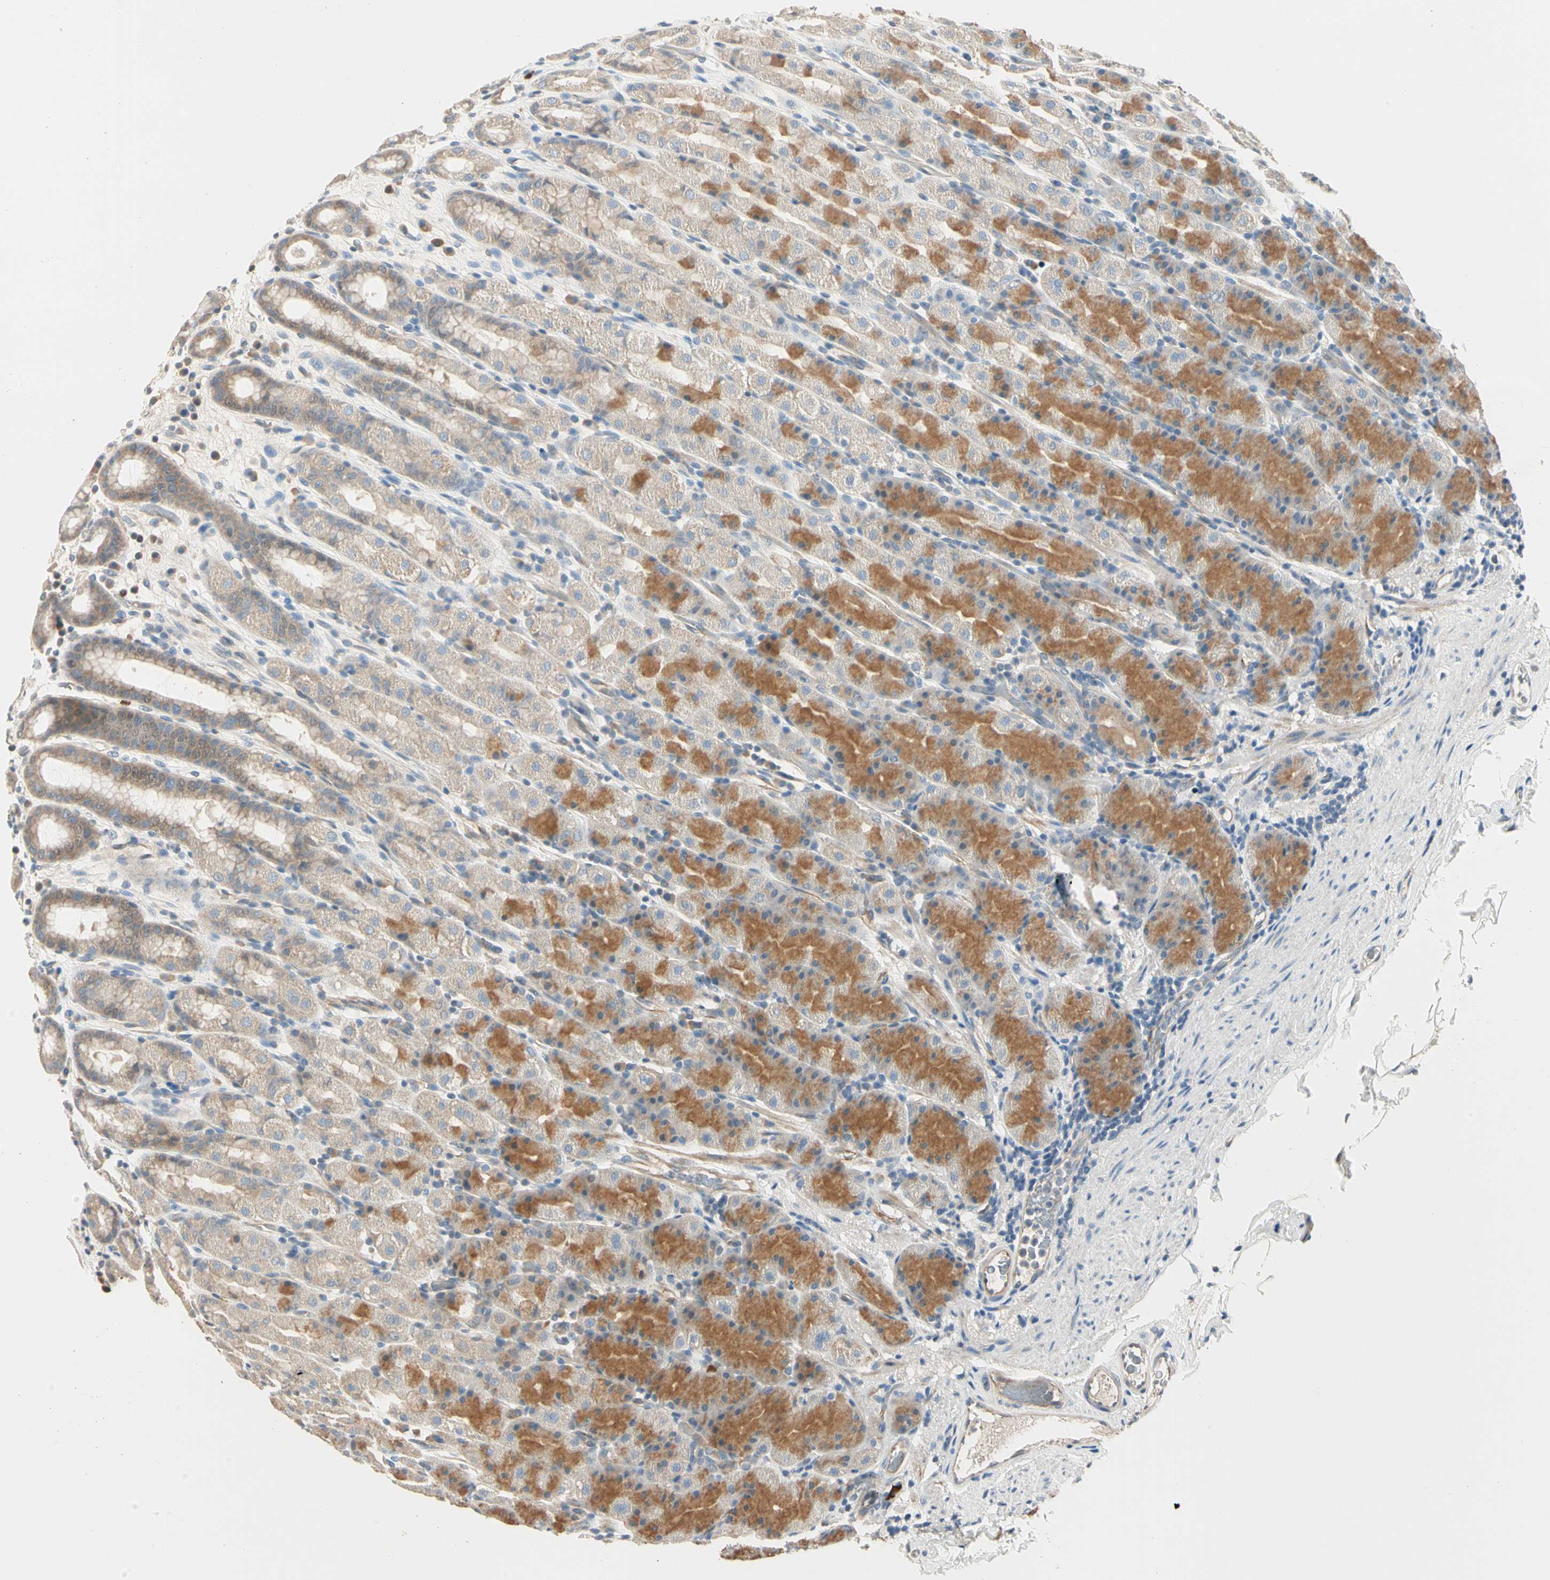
{"staining": {"intensity": "moderate", "quantity": "25%-75%", "location": "cytoplasmic/membranous"}, "tissue": "stomach", "cell_type": "Glandular cells", "image_type": "normal", "snomed": [{"axis": "morphology", "description": "Normal tissue, NOS"}, {"axis": "topography", "description": "Stomach, upper"}], "caption": "This image displays immunohistochemistry staining of unremarkable human stomach, with medium moderate cytoplasmic/membranous positivity in about 25%-75% of glandular cells.", "gene": "GPR153", "patient": {"sex": "male", "age": 68}}